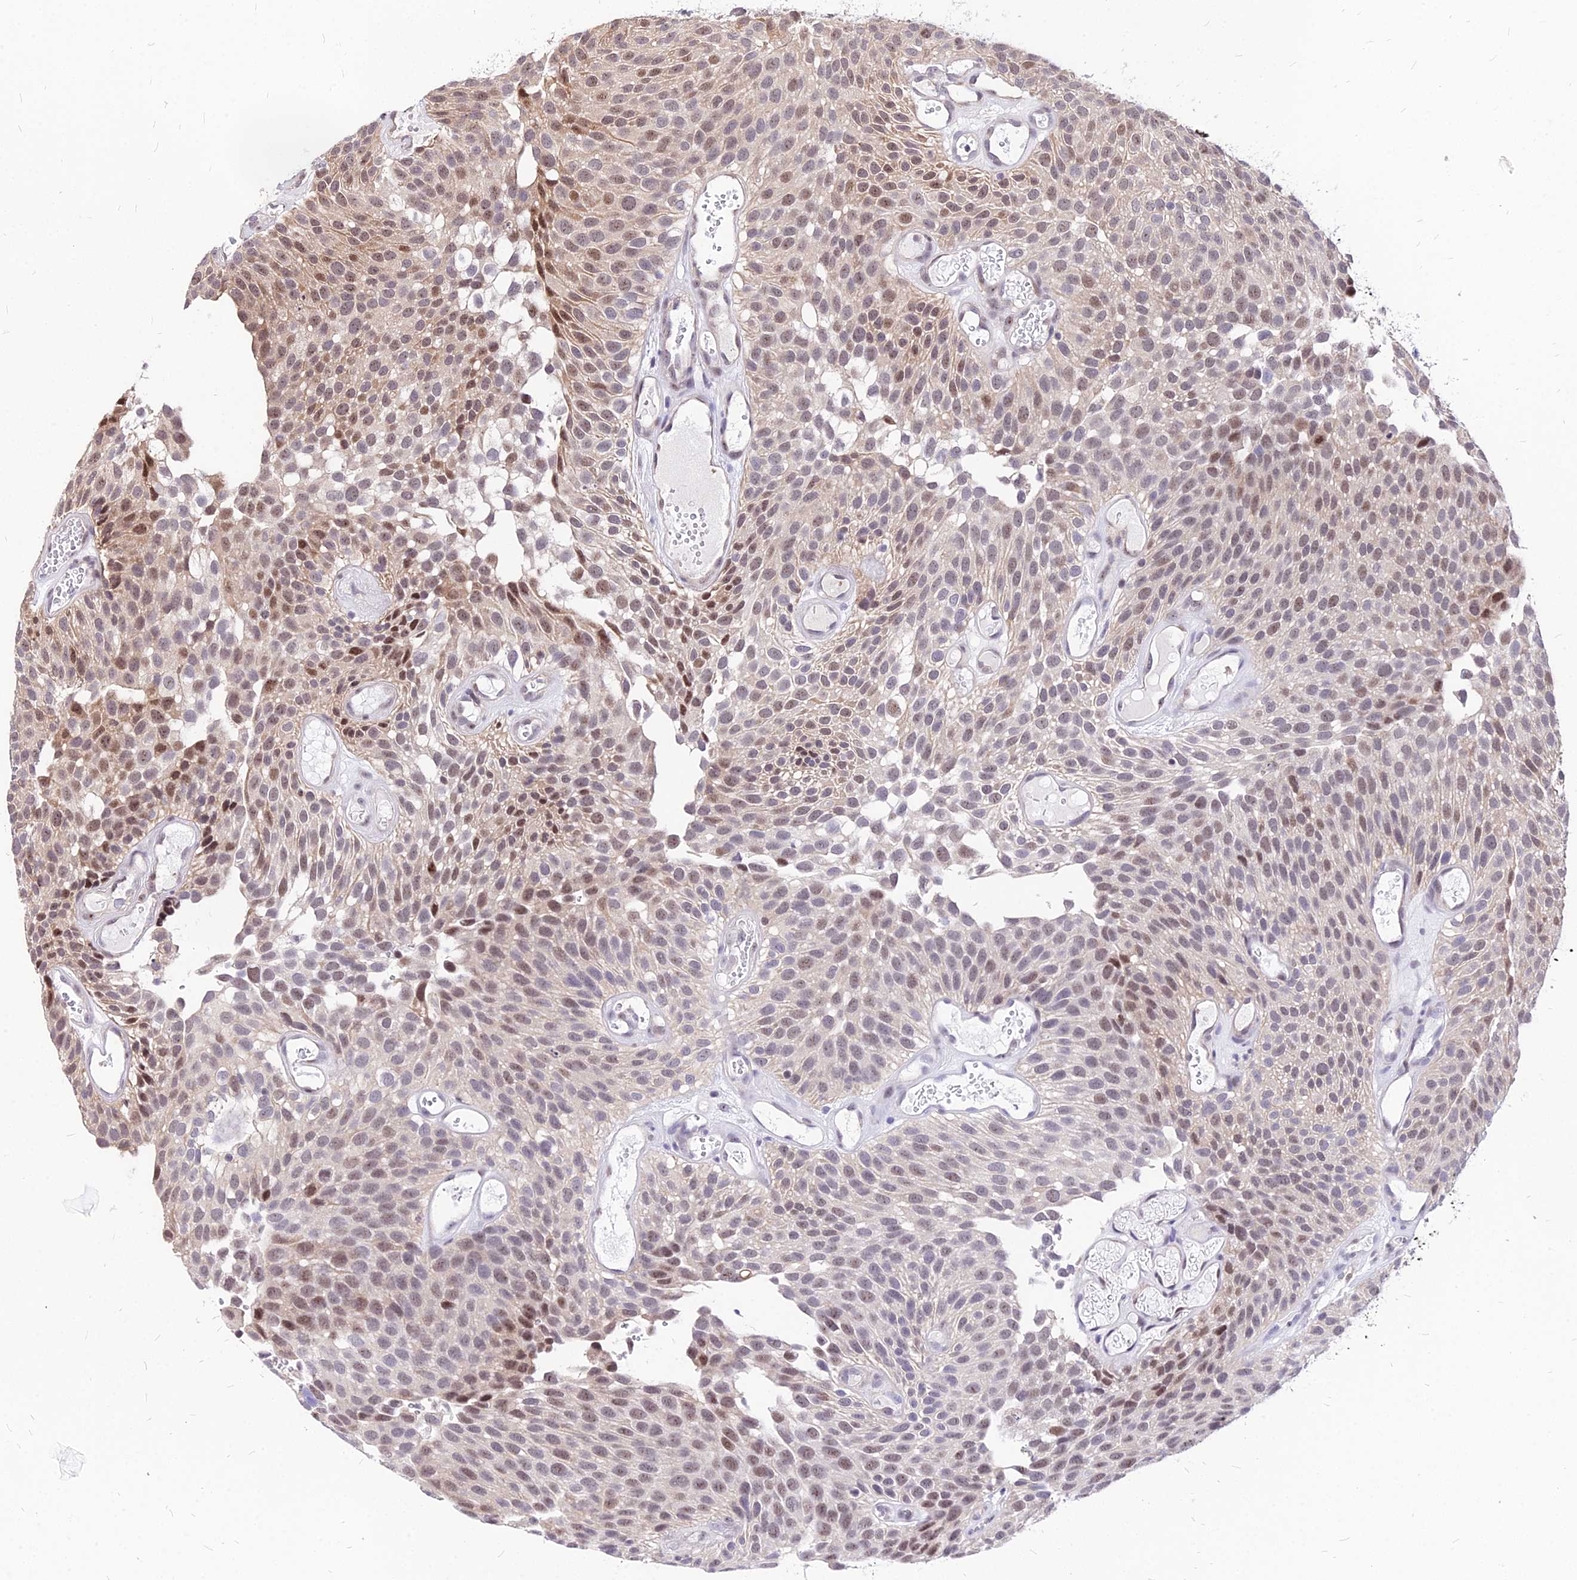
{"staining": {"intensity": "moderate", "quantity": "25%-75%", "location": "nuclear"}, "tissue": "urothelial cancer", "cell_type": "Tumor cells", "image_type": "cancer", "snomed": [{"axis": "morphology", "description": "Urothelial carcinoma, Low grade"}, {"axis": "topography", "description": "Urinary bladder"}], "caption": "Immunohistochemistry (DAB) staining of urothelial carcinoma (low-grade) displays moderate nuclear protein expression in about 25%-75% of tumor cells.", "gene": "DDX55", "patient": {"sex": "male", "age": 89}}